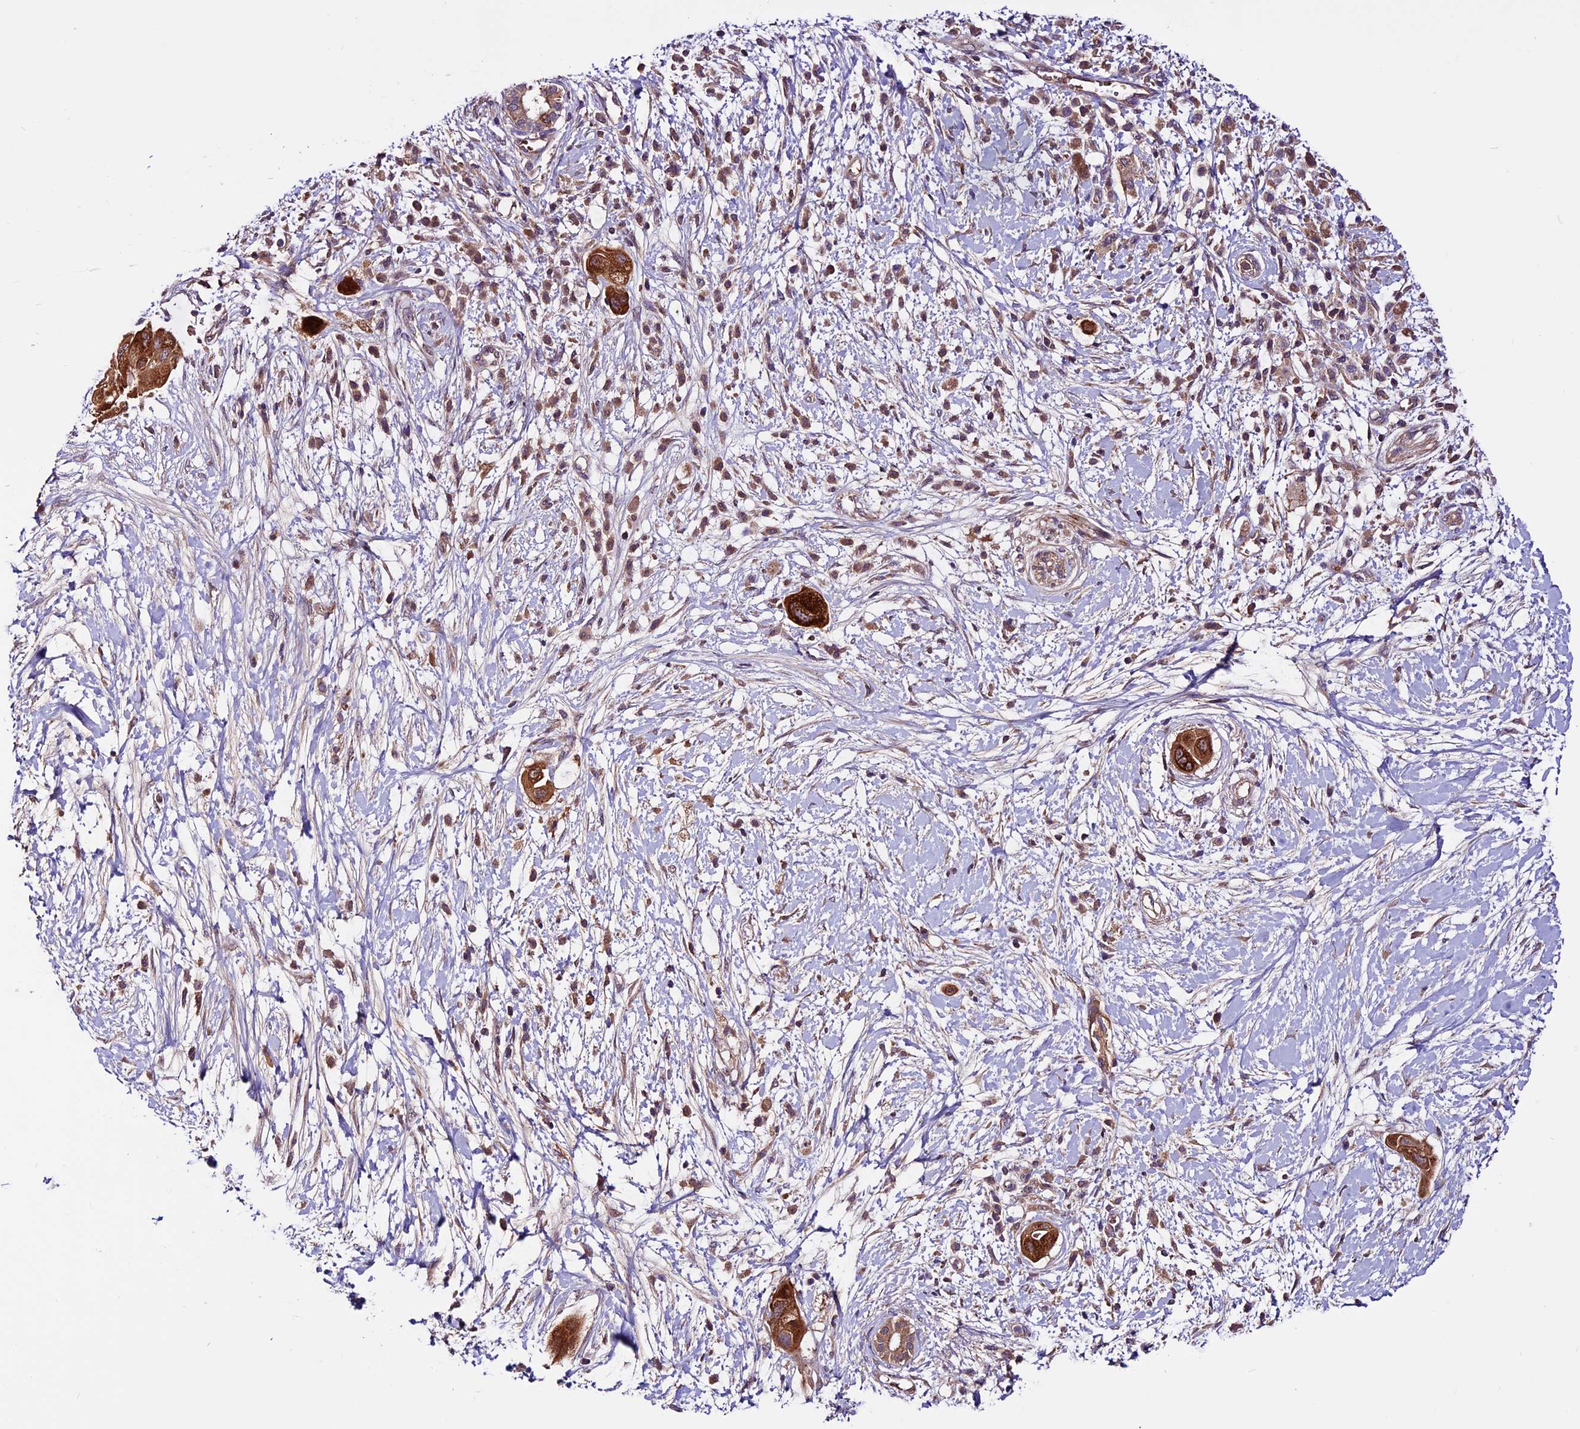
{"staining": {"intensity": "strong", "quantity": ">75%", "location": "cytoplasmic/membranous"}, "tissue": "pancreatic cancer", "cell_type": "Tumor cells", "image_type": "cancer", "snomed": [{"axis": "morphology", "description": "Adenocarcinoma, NOS"}, {"axis": "topography", "description": "Pancreas"}], "caption": "A high amount of strong cytoplasmic/membranous positivity is seen in approximately >75% of tumor cells in pancreatic adenocarcinoma tissue.", "gene": "RINL", "patient": {"sex": "male", "age": 68}}